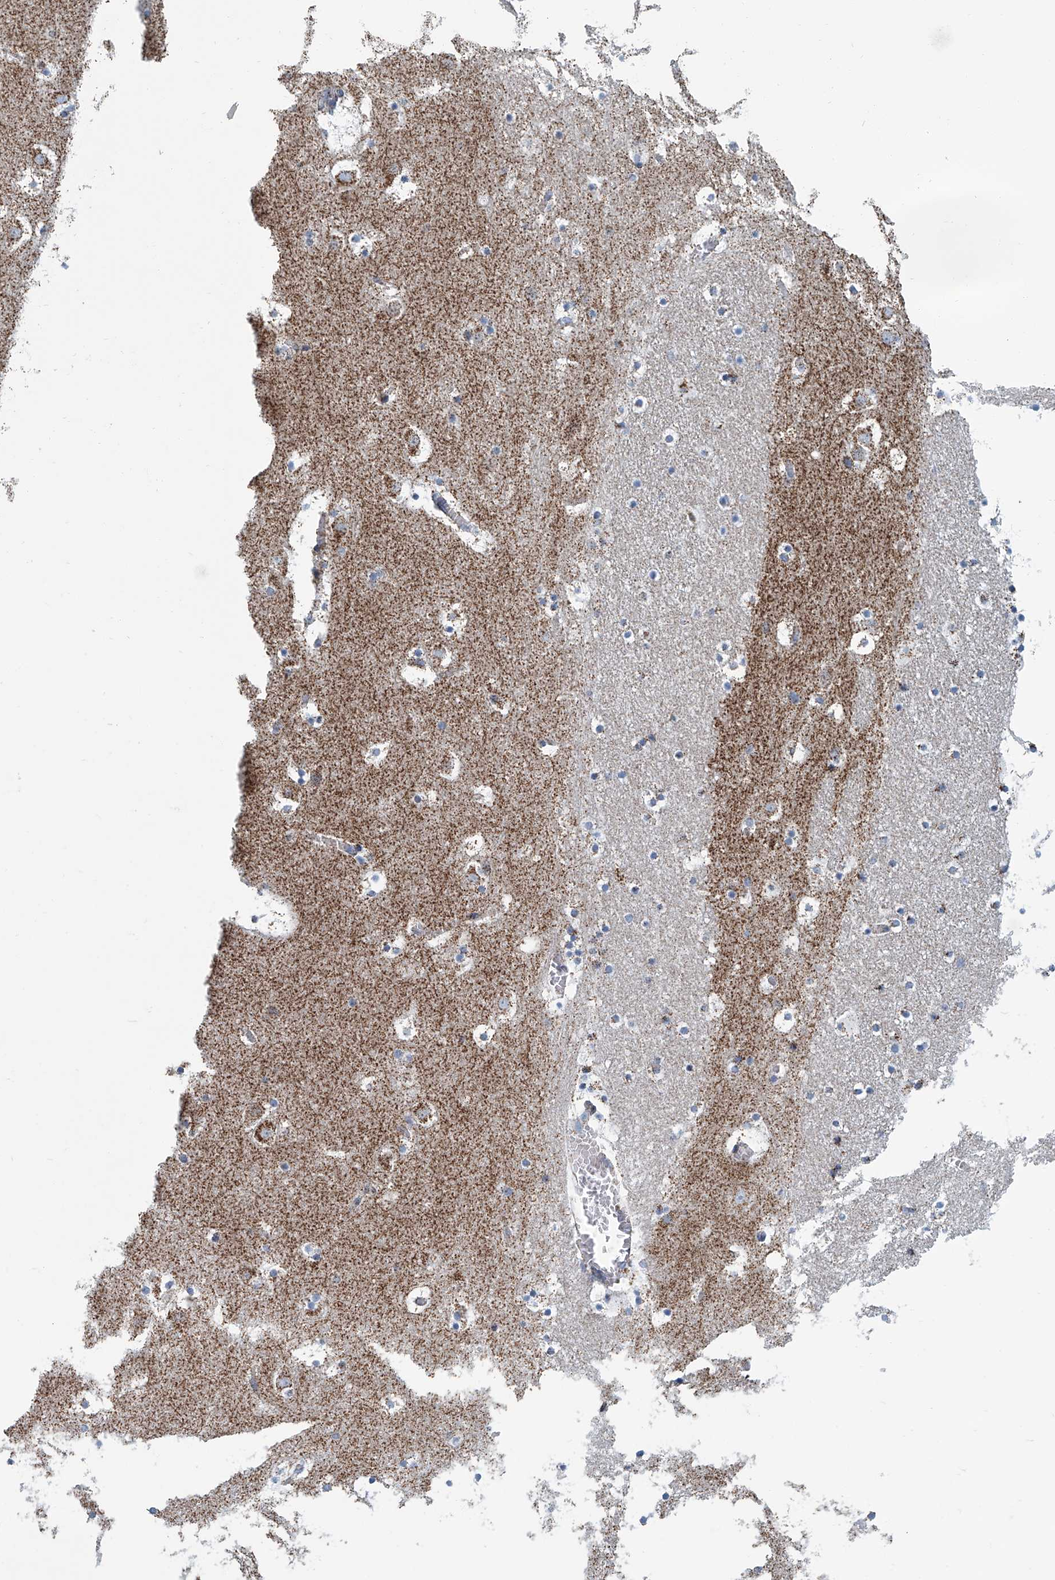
{"staining": {"intensity": "moderate", "quantity": "<25%", "location": "cytoplasmic/membranous"}, "tissue": "caudate", "cell_type": "Glial cells", "image_type": "normal", "snomed": [{"axis": "morphology", "description": "Normal tissue, NOS"}, {"axis": "topography", "description": "Lateral ventricle wall"}], "caption": "A high-resolution micrograph shows immunohistochemistry (IHC) staining of normal caudate, which reveals moderate cytoplasmic/membranous positivity in approximately <25% of glial cells.", "gene": "MT", "patient": {"sex": "male", "age": 45}}